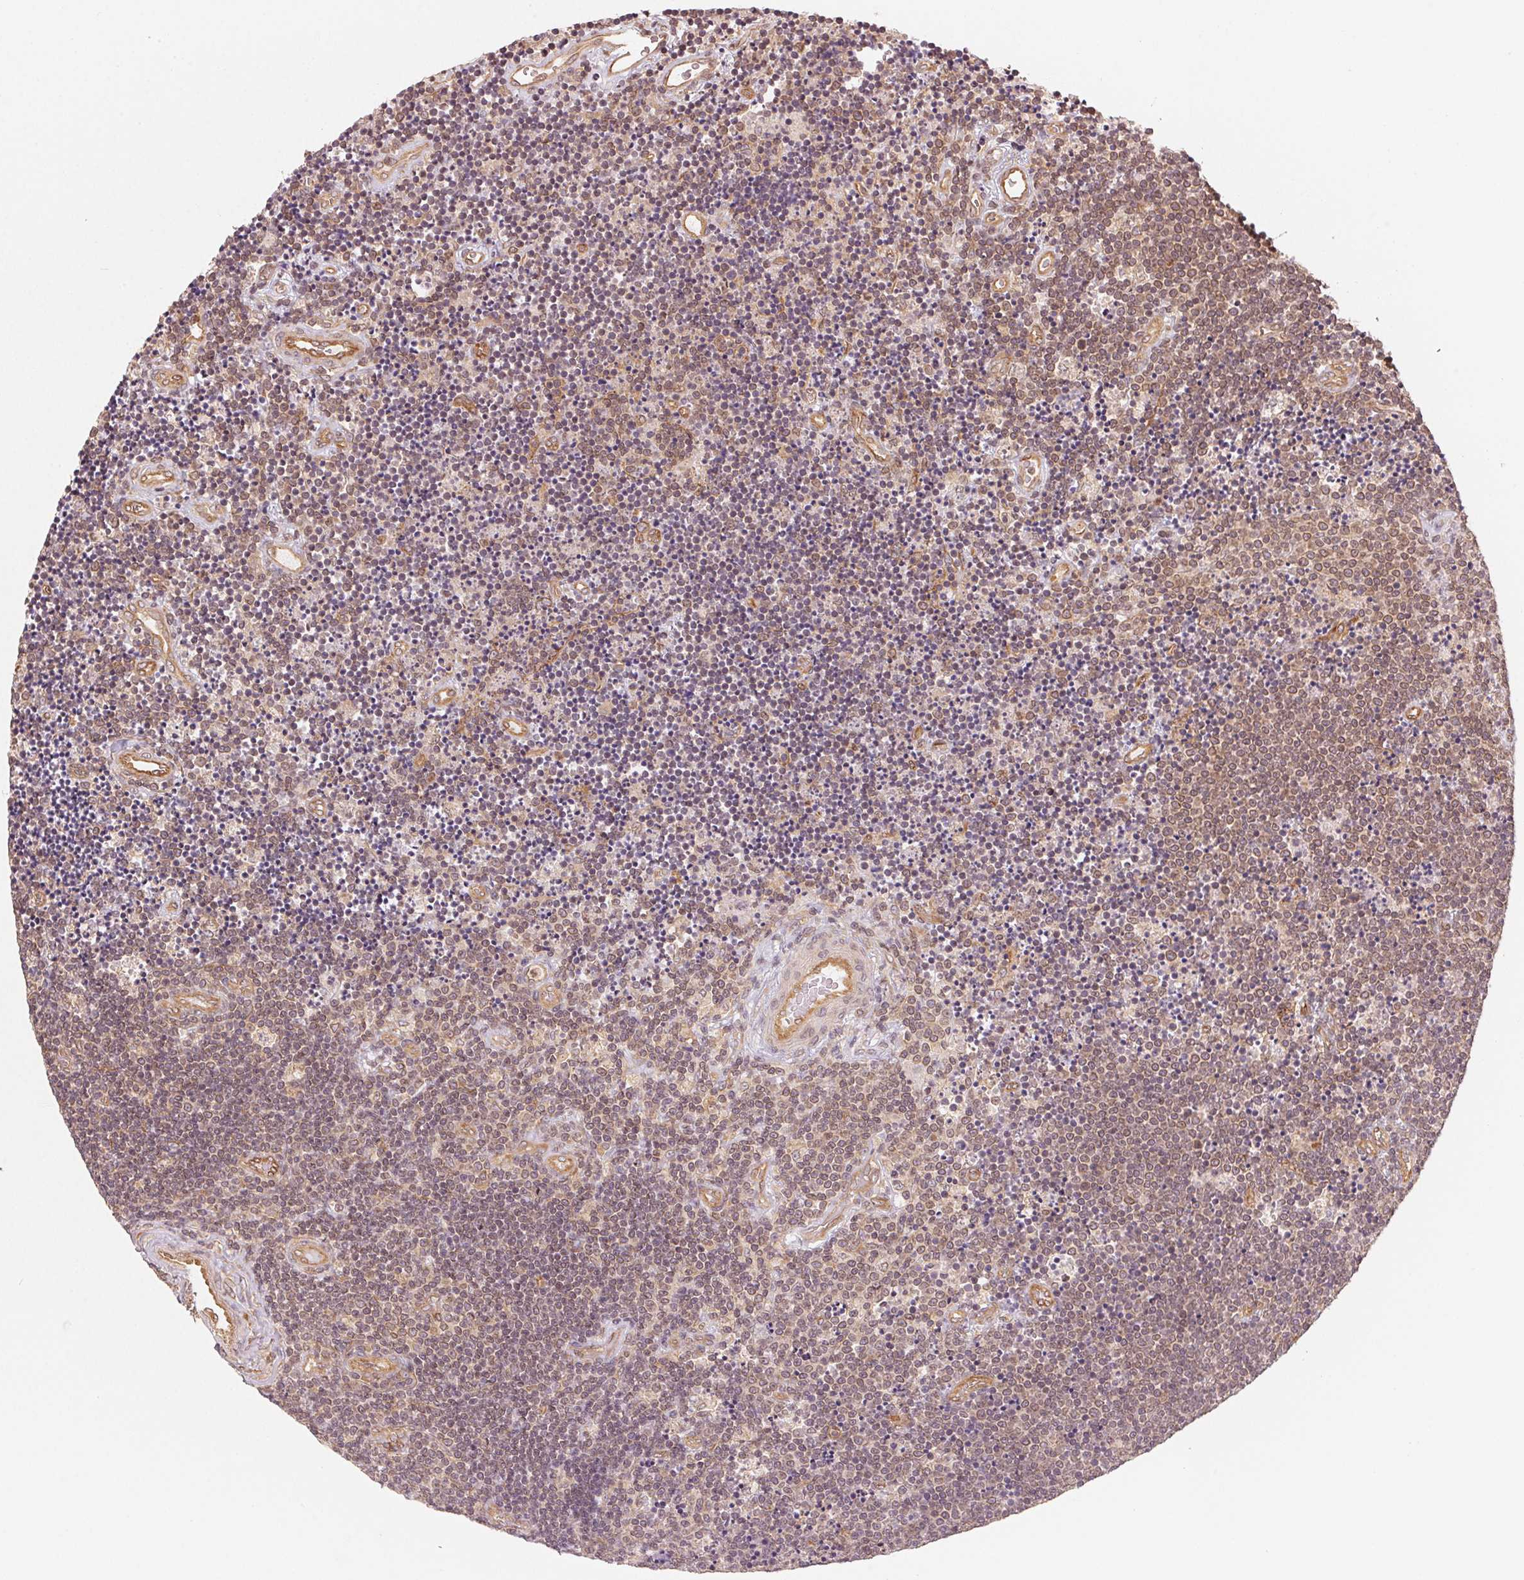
{"staining": {"intensity": "weak", "quantity": "<25%", "location": "cytoplasmic/membranous"}, "tissue": "lymphoma", "cell_type": "Tumor cells", "image_type": "cancer", "snomed": [{"axis": "morphology", "description": "Malignant lymphoma, non-Hodgkin's type, Low grade"}, {"axis": "topography", "description": "Brain"}], "caption": "Human malignant lymphoma, non-Hodgkin's type (low-grade) stained for a protein using IHC demonstrates no expression in tumor cells.", "gene": "STRN4", "patient": {"sex": "female", "age": 66}}